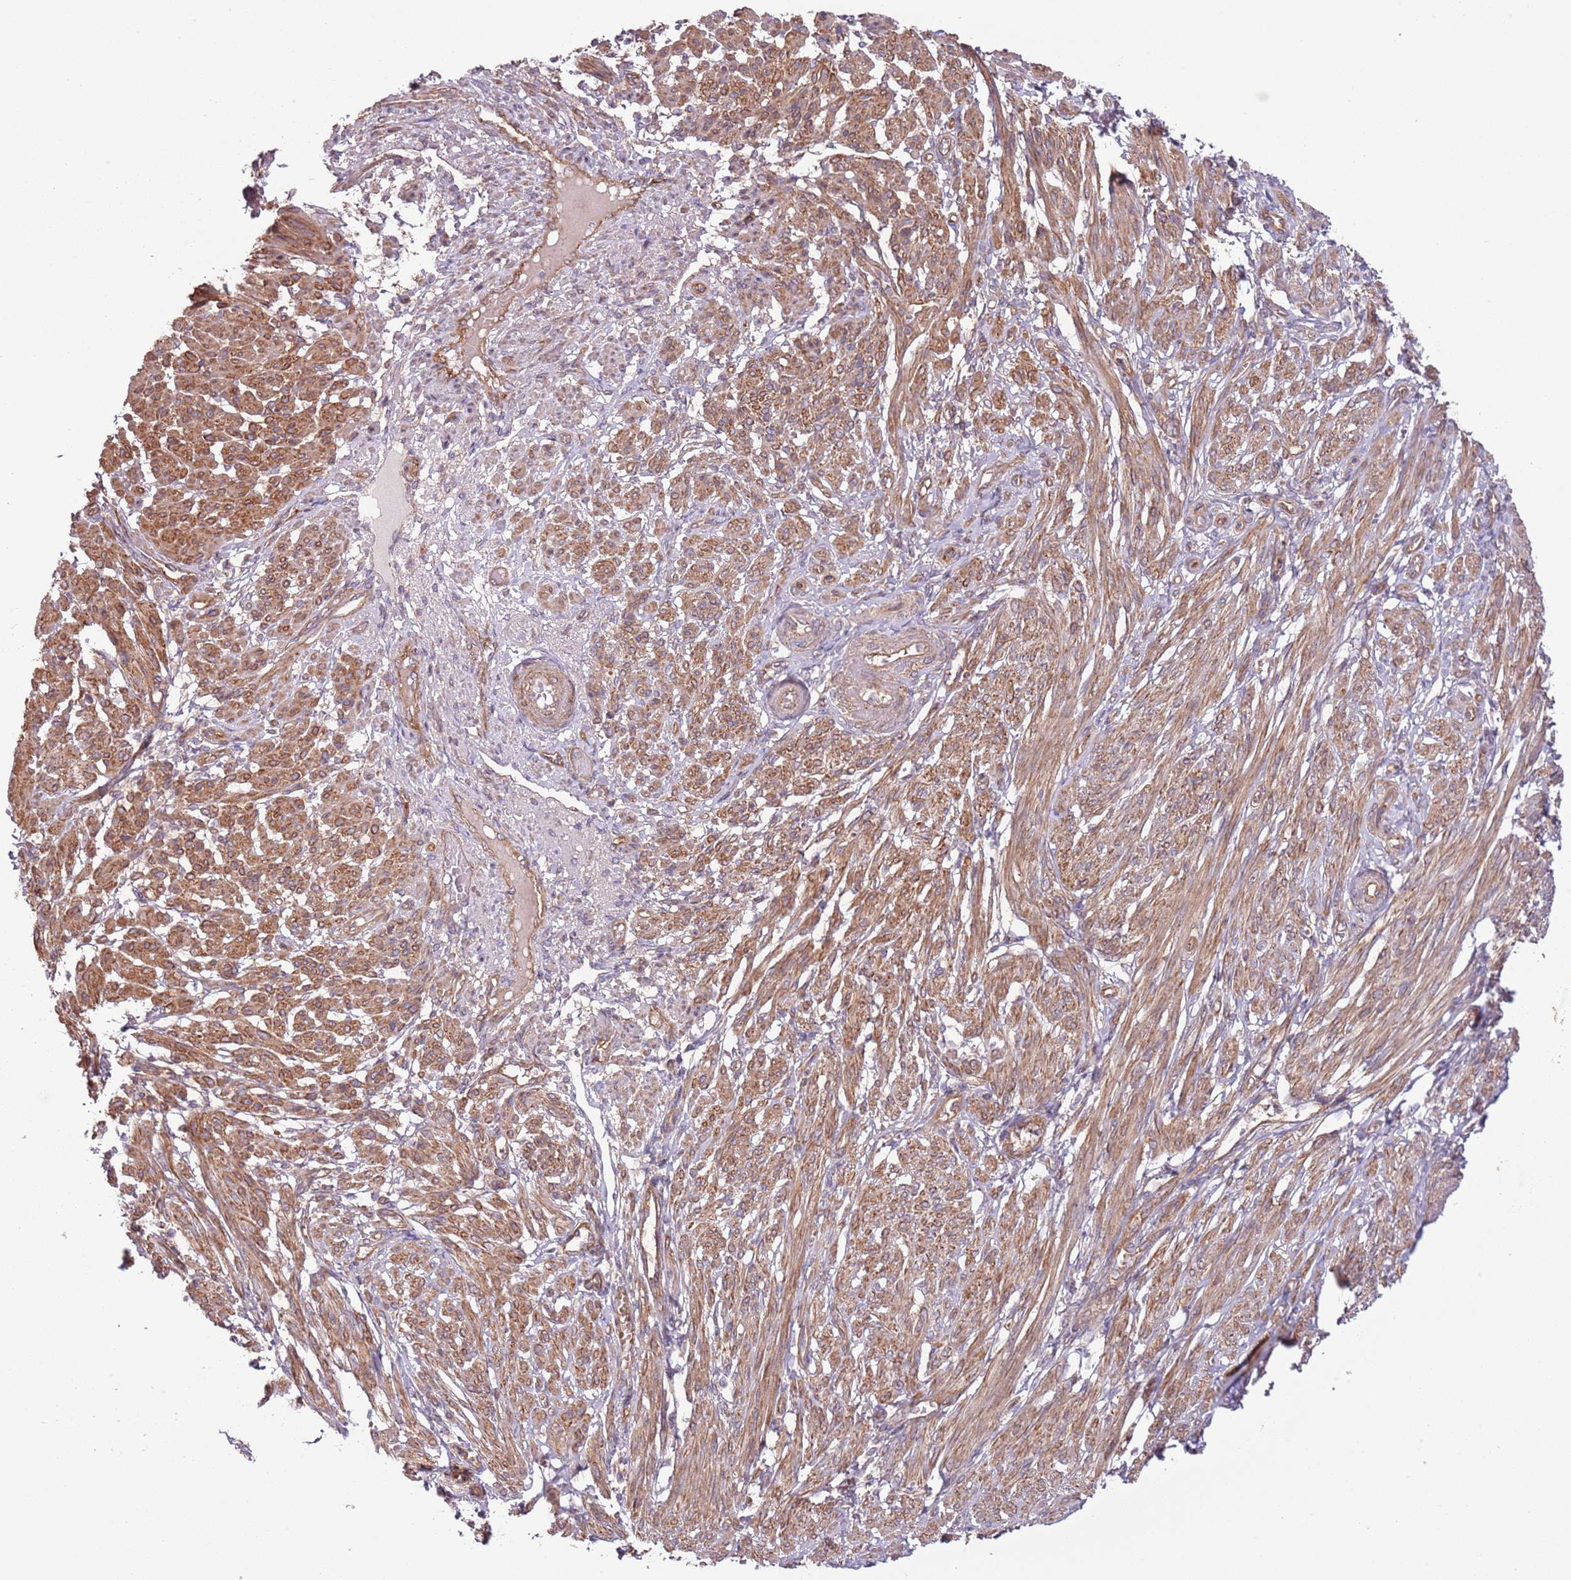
{"staining": {"intensity": "moderate", "quantity": "25%-75%", "location": "cytoplasmic/membranous"}, "tissue": "smooth muscle", "cell_type": "Smooth muscle cells", "image_type": "normal", "snomed": [{"axis": "morphology", "description": "Normal tissue, NOS"}, {"axis": "topography", "description": "Smooth muscle"}], "caption": "Immunohistochemistry (IHC) photomicrograph of benign smooth muscle: smooth muscle stained using immunohistochemistry exhibits medium levels of moderate protein expression localized specifically in the cytoplasmic/membranous of smooth muscle cells, appearing as a cytoplasmic/membranous brown color.", "gene": "LPIN2", "patient": {"sex": "female", "age": 39}}